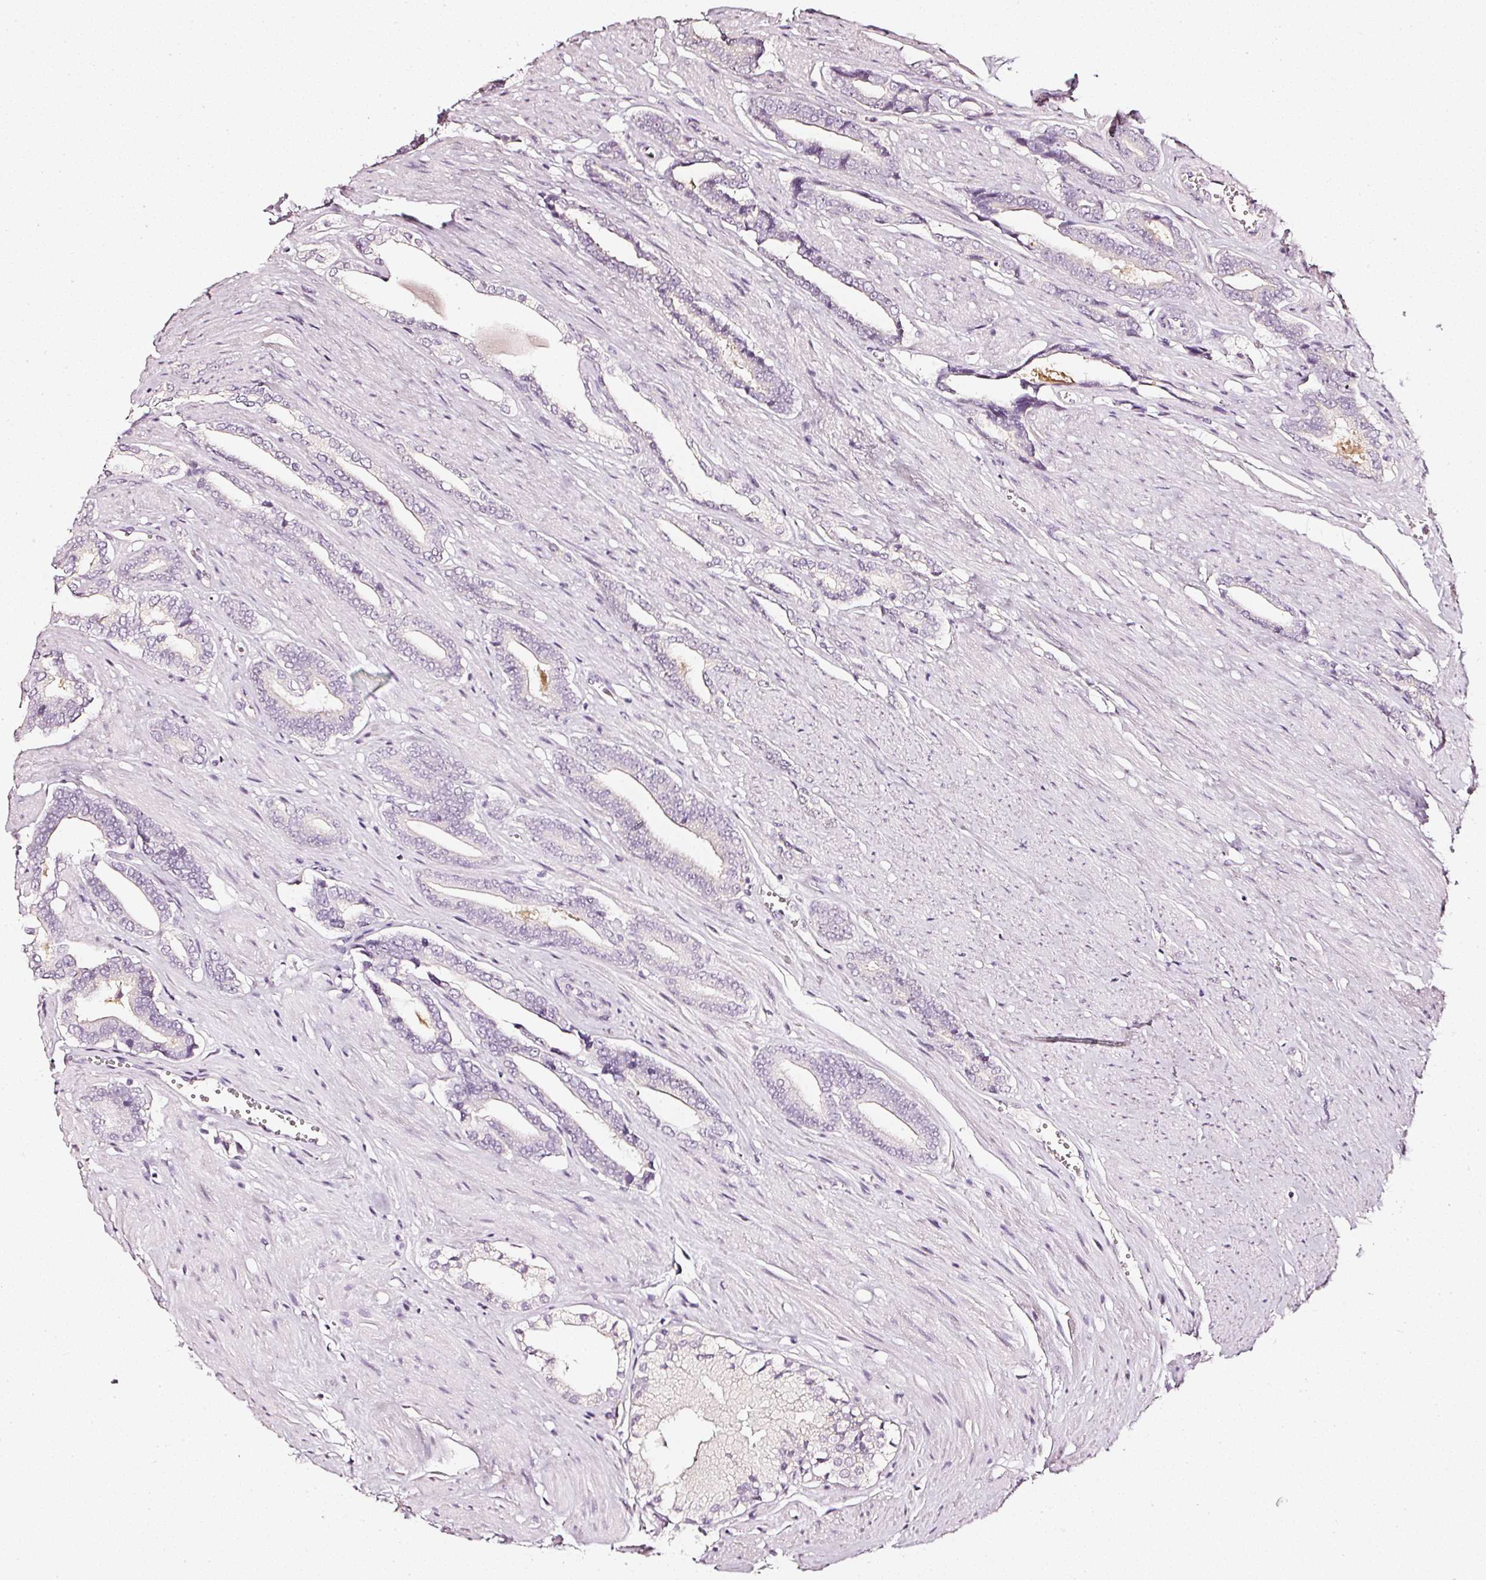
{"staining": {"intensity": "negative", "quantity": "none", "location": "none"}, "tissue": "prostate cancer", "cell_type": "Tumor cells", "image_type": "cancer", "snomed": [{"axis": "morphology", "description": "Adenocarcinoma, NOS"}, {"axis": "topography", "description": "Prostate and seminal vesicle, NOS"}], "caption": "Human prostate adenocarcinoma stained for a protein using IHC reveals no expression in tumor cells.", "gene": "CNP", "patient": {"sex": "male", "age": 76}}